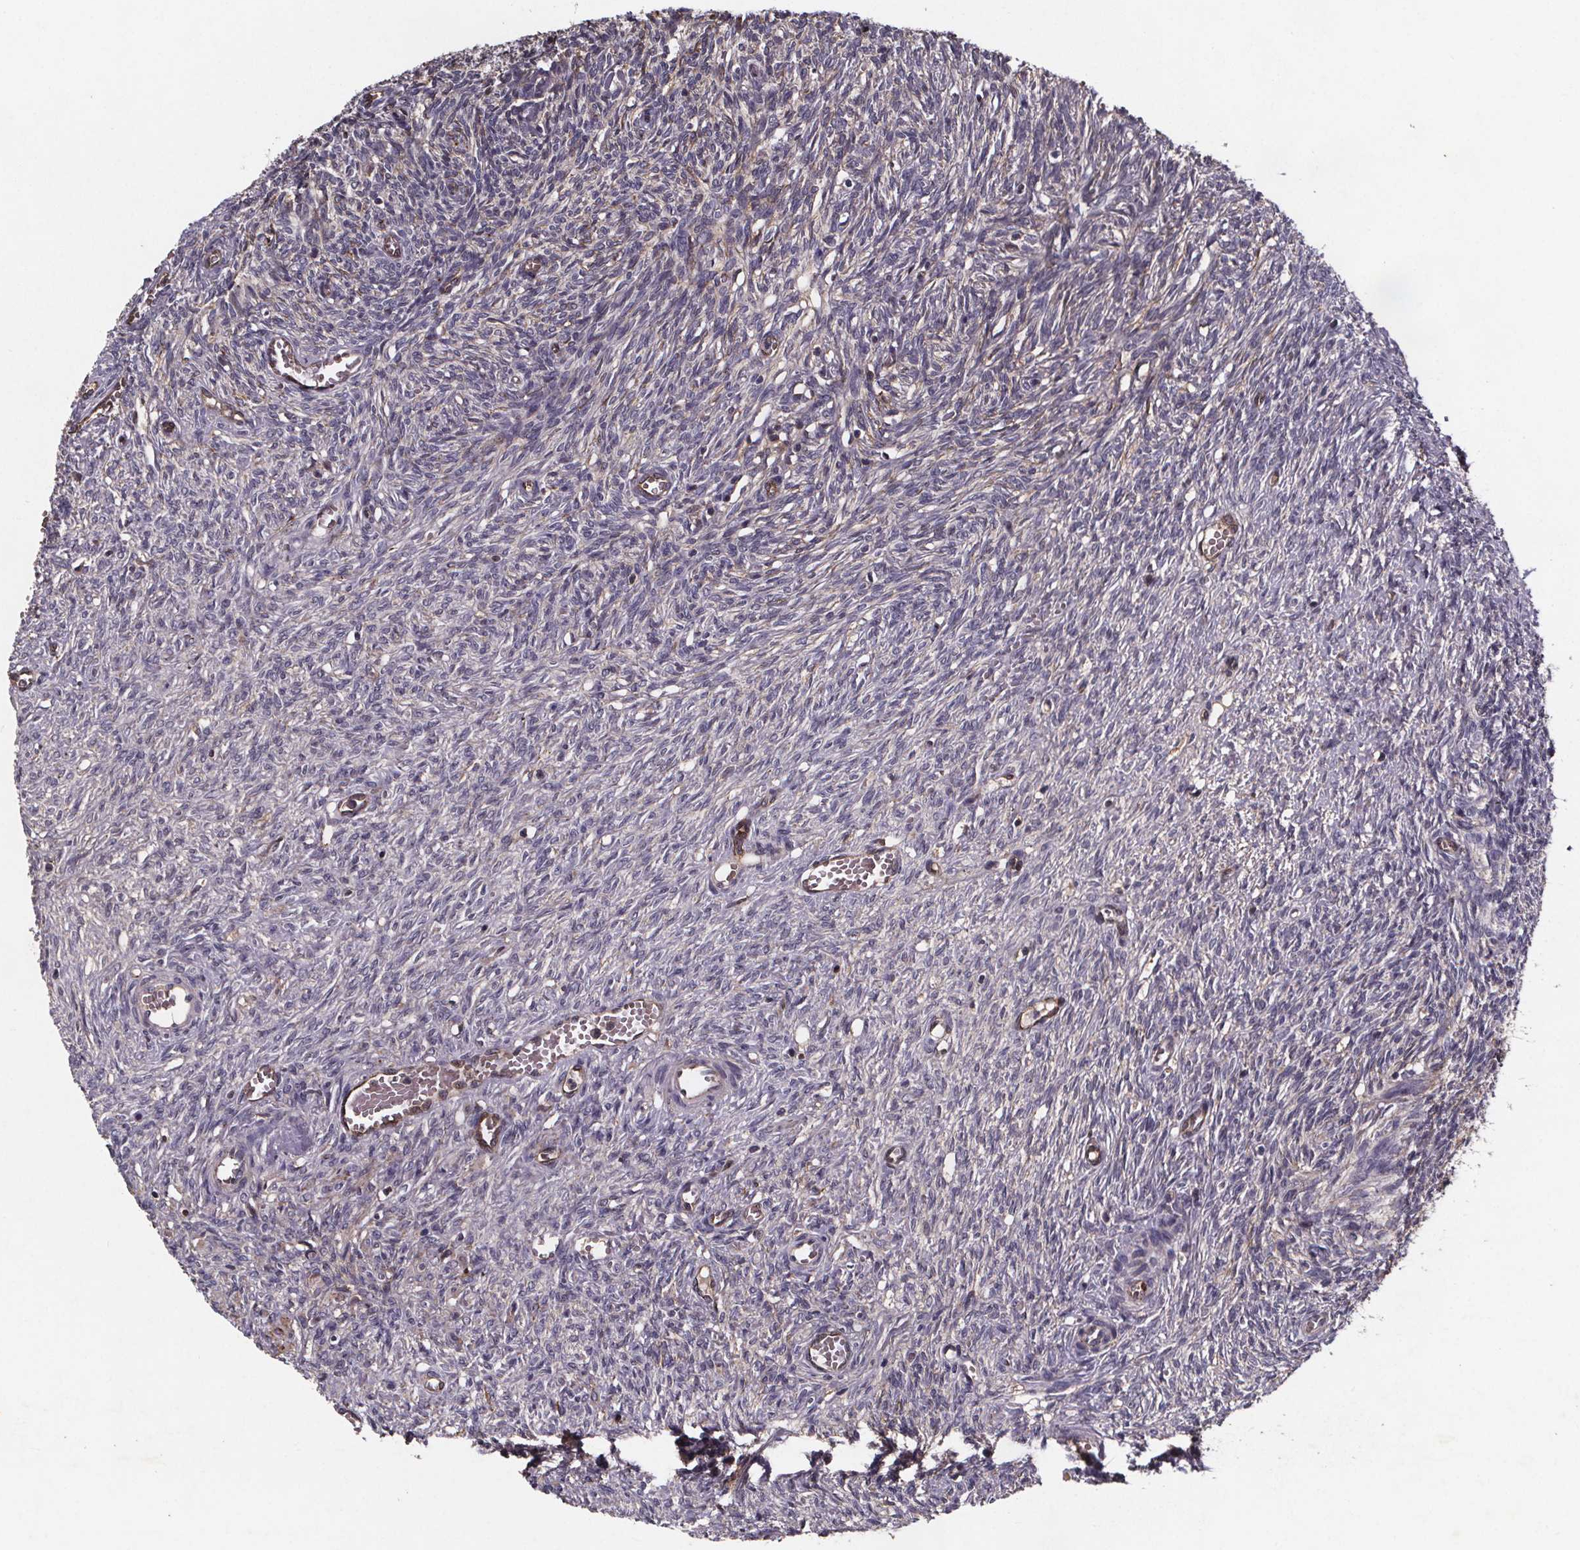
{"staining": {"intensity": "moderate", "quantity": "25%-75%", "location": "nuclear"}, "tissue": "ovary", "cell_type": "Follicle cells", "image_type": "normal", "snomed": [{"axis": "morphology", "description": "Normal tissue, NOS"}, {"axis": "topography", "description": "Ovary"}], "caption": "Brown immunohistochemical staining in normal ovary exhibits moderate nuclear positivity in approximately 25%-75% of follicle cells.", "gene": "FASTKD3", "patient": {"sex": "female", "age": 46}}